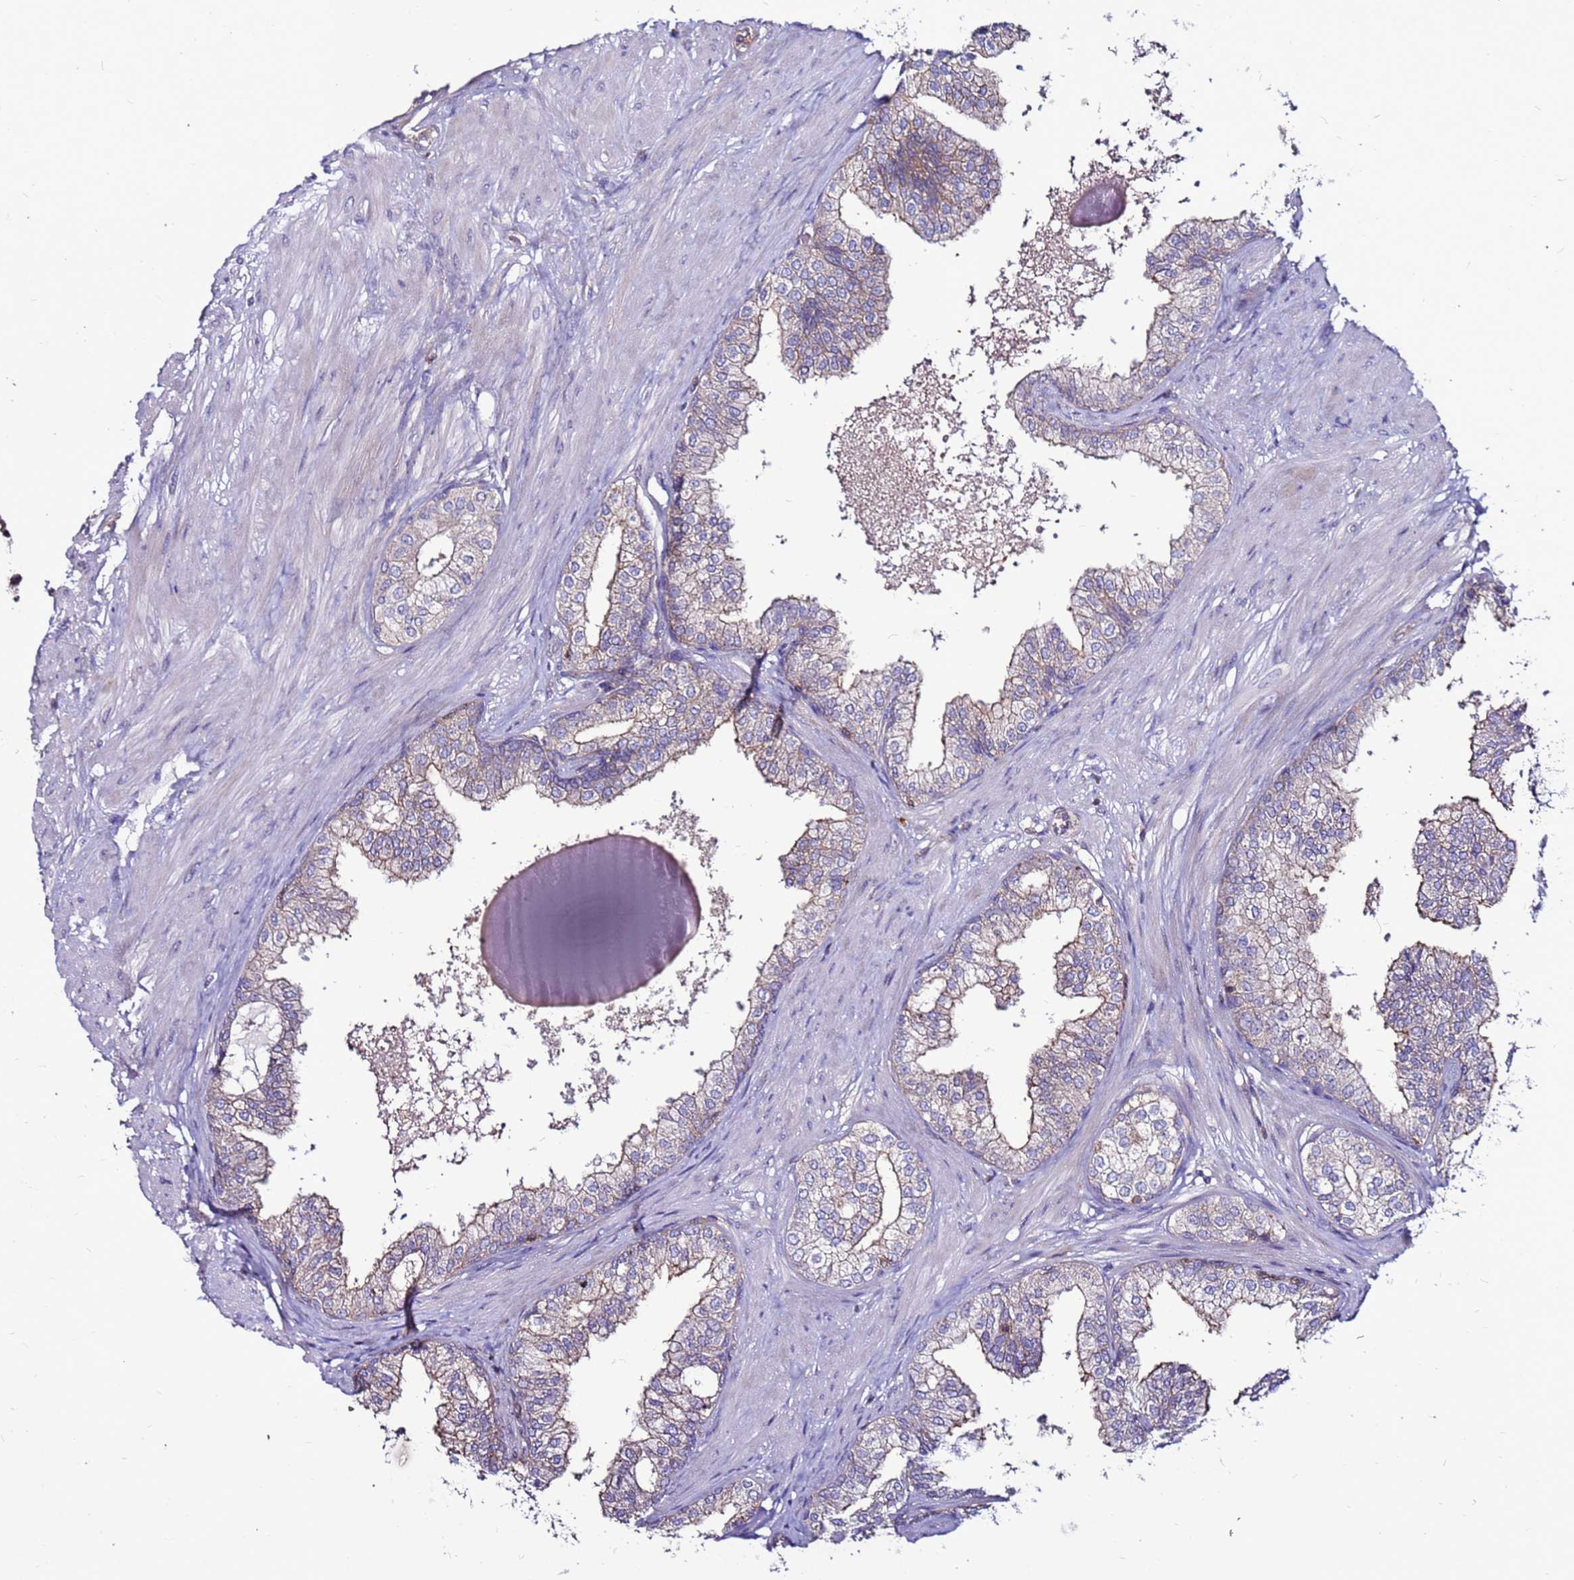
{"staining": {"intensity": "moderate", "quantity": "<25%", "location": "cytoplasmic/membranous"}, "tissue": "prostate", "cell_type": "Glandular cells", "image_type": "normal", "snomed": [{"axis": "morphology", "description": "Normal tissue, NOS"}, {"axis": "topography", "description": "Prostate"}], "caption": "Human prostate stained with a brown dye displays moderate cytoplasmic/membranous positive staining in approximately <25% of glandular cells.", "gene": "NRN1L", "patient": {"sex": "male", "age": 60}}